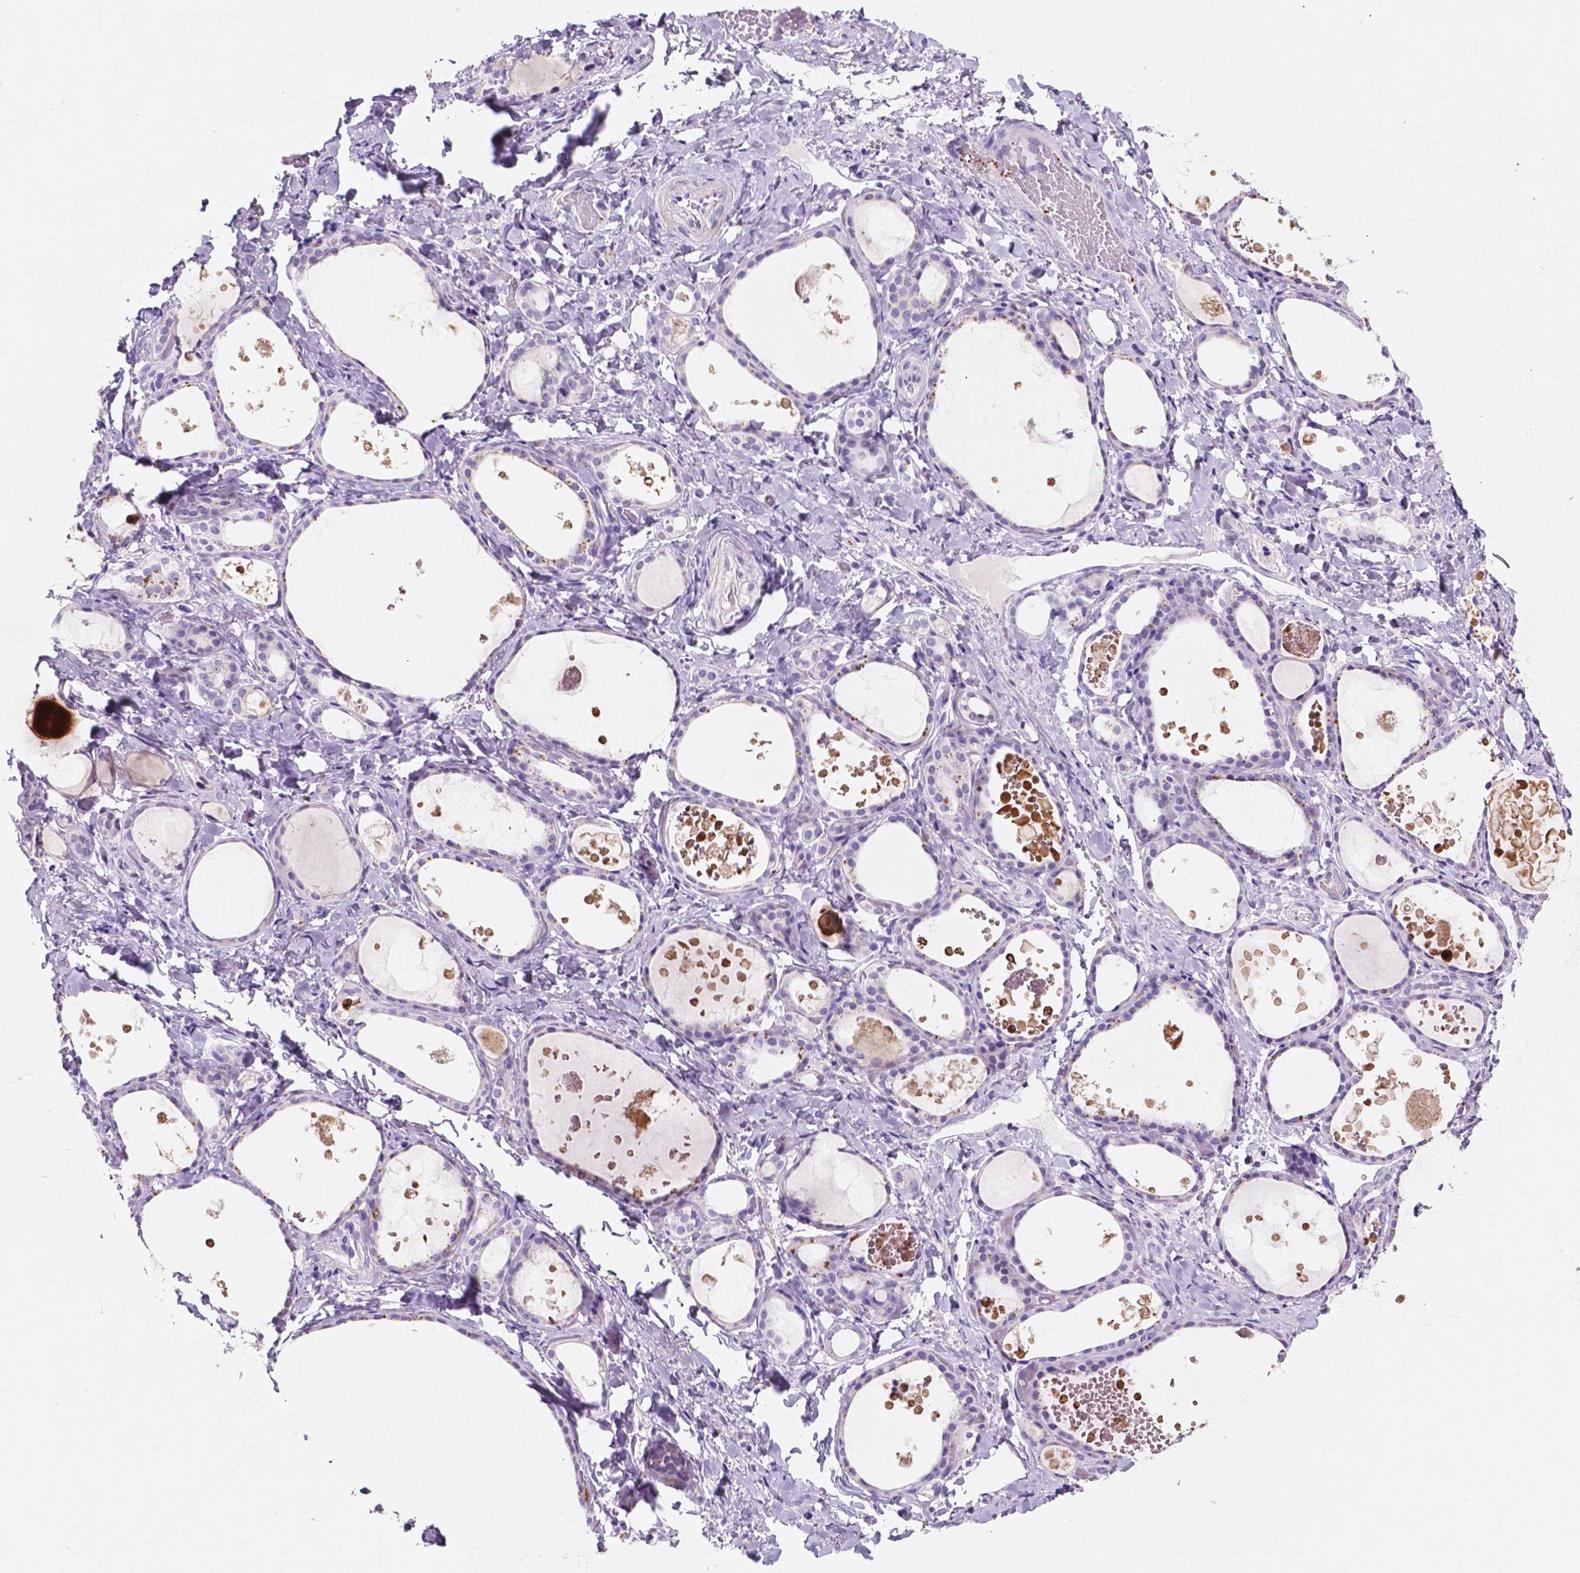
{"staining": {"intensity": "negative", "quantity": "none", "location": "none"}, "tissue": "thyroid gland", "cell_type": "Glandular cells", "image_type": "normal", "snomed": [{"axis": "morphology", "description": "Normal tissue, NOS"}, {"axis": "topography", "description": "Thyroid gland"}], "caption": "High power microscopy image of an immunohistochemistry (IHC) micrograph of unremarkable thyroid gland, revealing no significant positivity in glandular cells.", "gene": "EBLN2", "patient": {"sex": "female", "age": 56}}